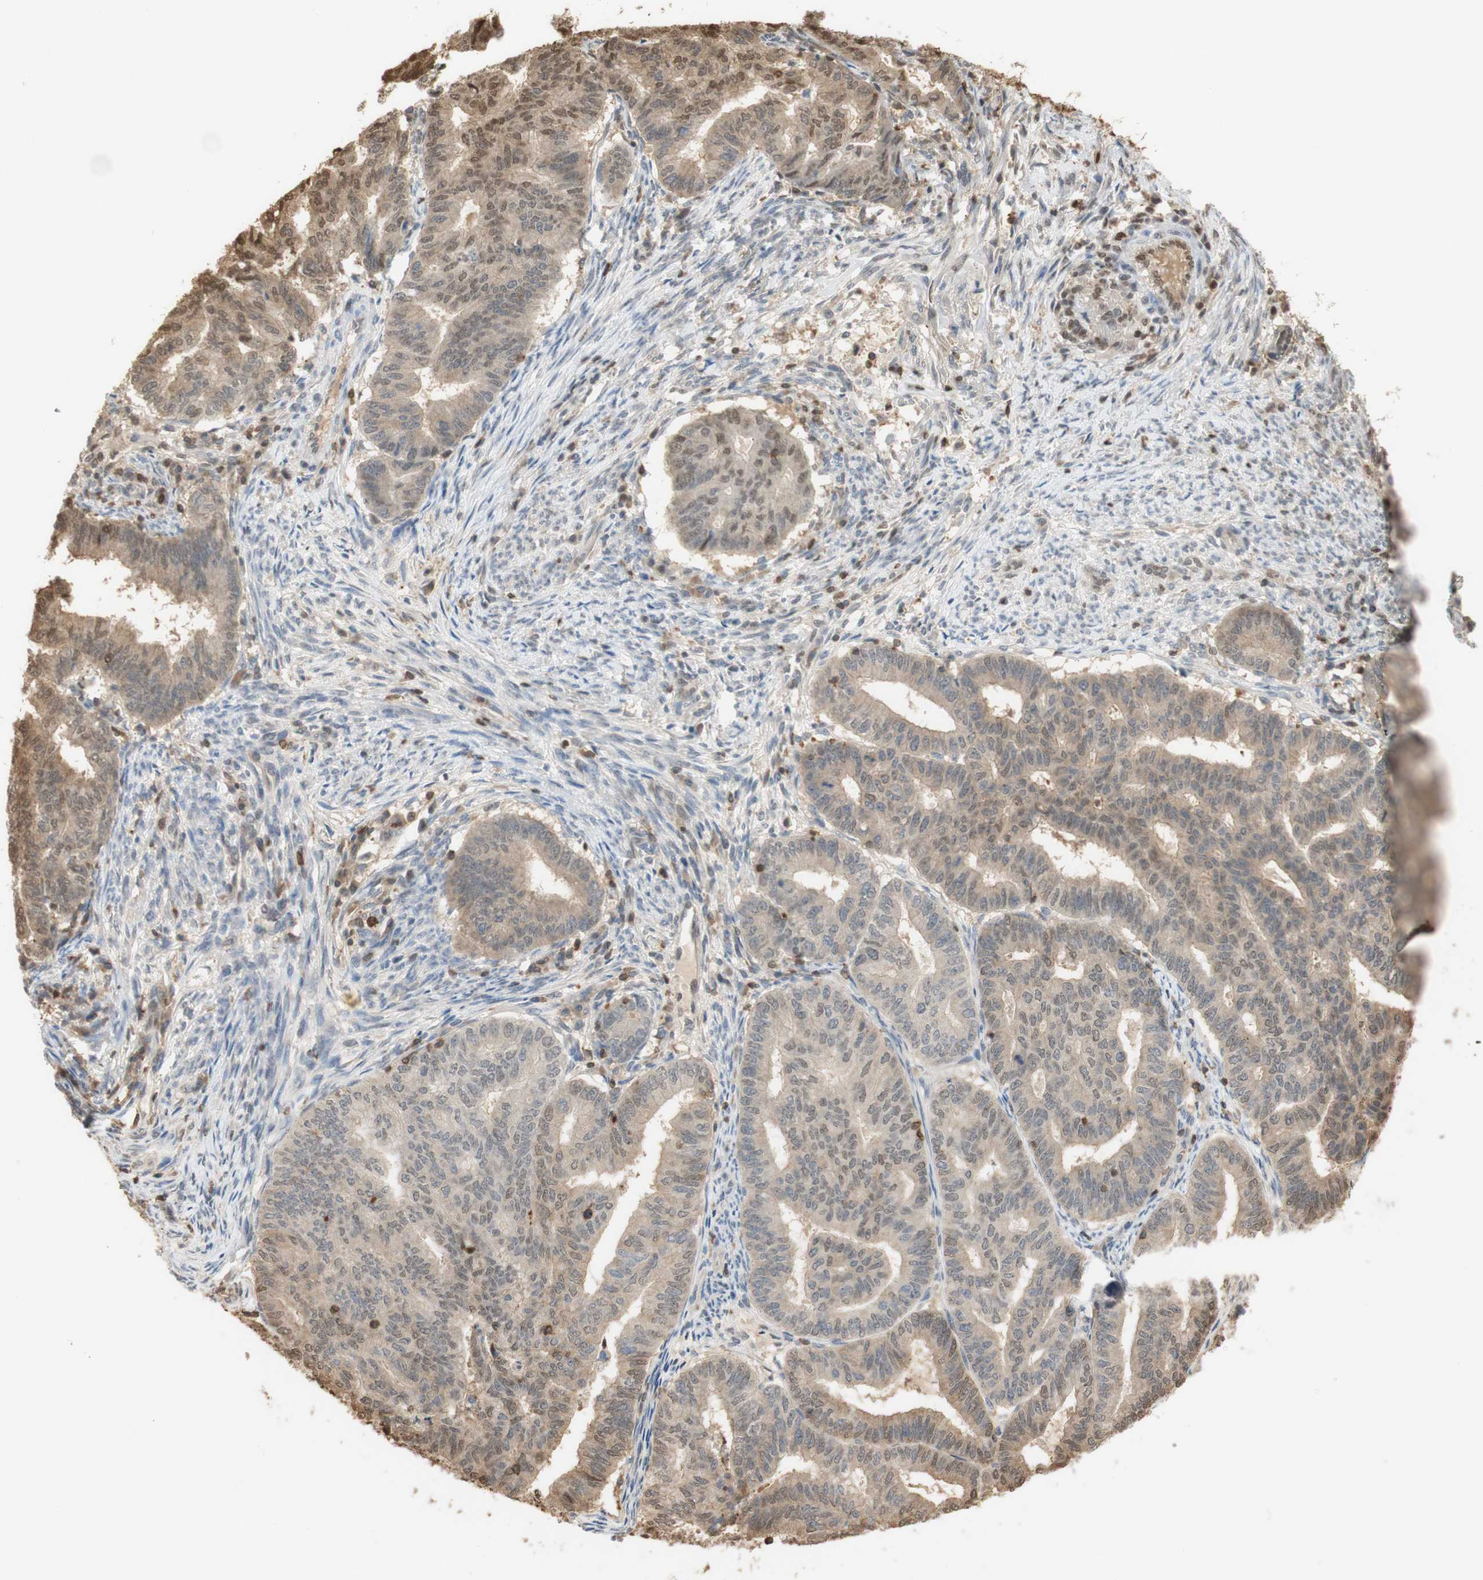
{"staining": {"intensity": "weak", "quantity": ">75%", "location": "cytoplasmic/membranous,nuclear"}, "tissue": "endometrial cancer", "cell_type": "Tumor cells", "image_type": "cancer", "snomed": [{"axis": "morphology", "description": "Adenocarcinoma, NOS"}, {"axis": "topography", "description": "Endometrium"}], "caption": "The photomicrograph reveals a brown stain indicating the presence of a protein in the cytoplasmic/membranous and nuclear of tumor cells in endometrial adenocarcinoma. (Brightfield microscopy of DAB IHC at high magnification).", "gene": "NAP1L4", "patient": {"sex": "female", "age": 79}}